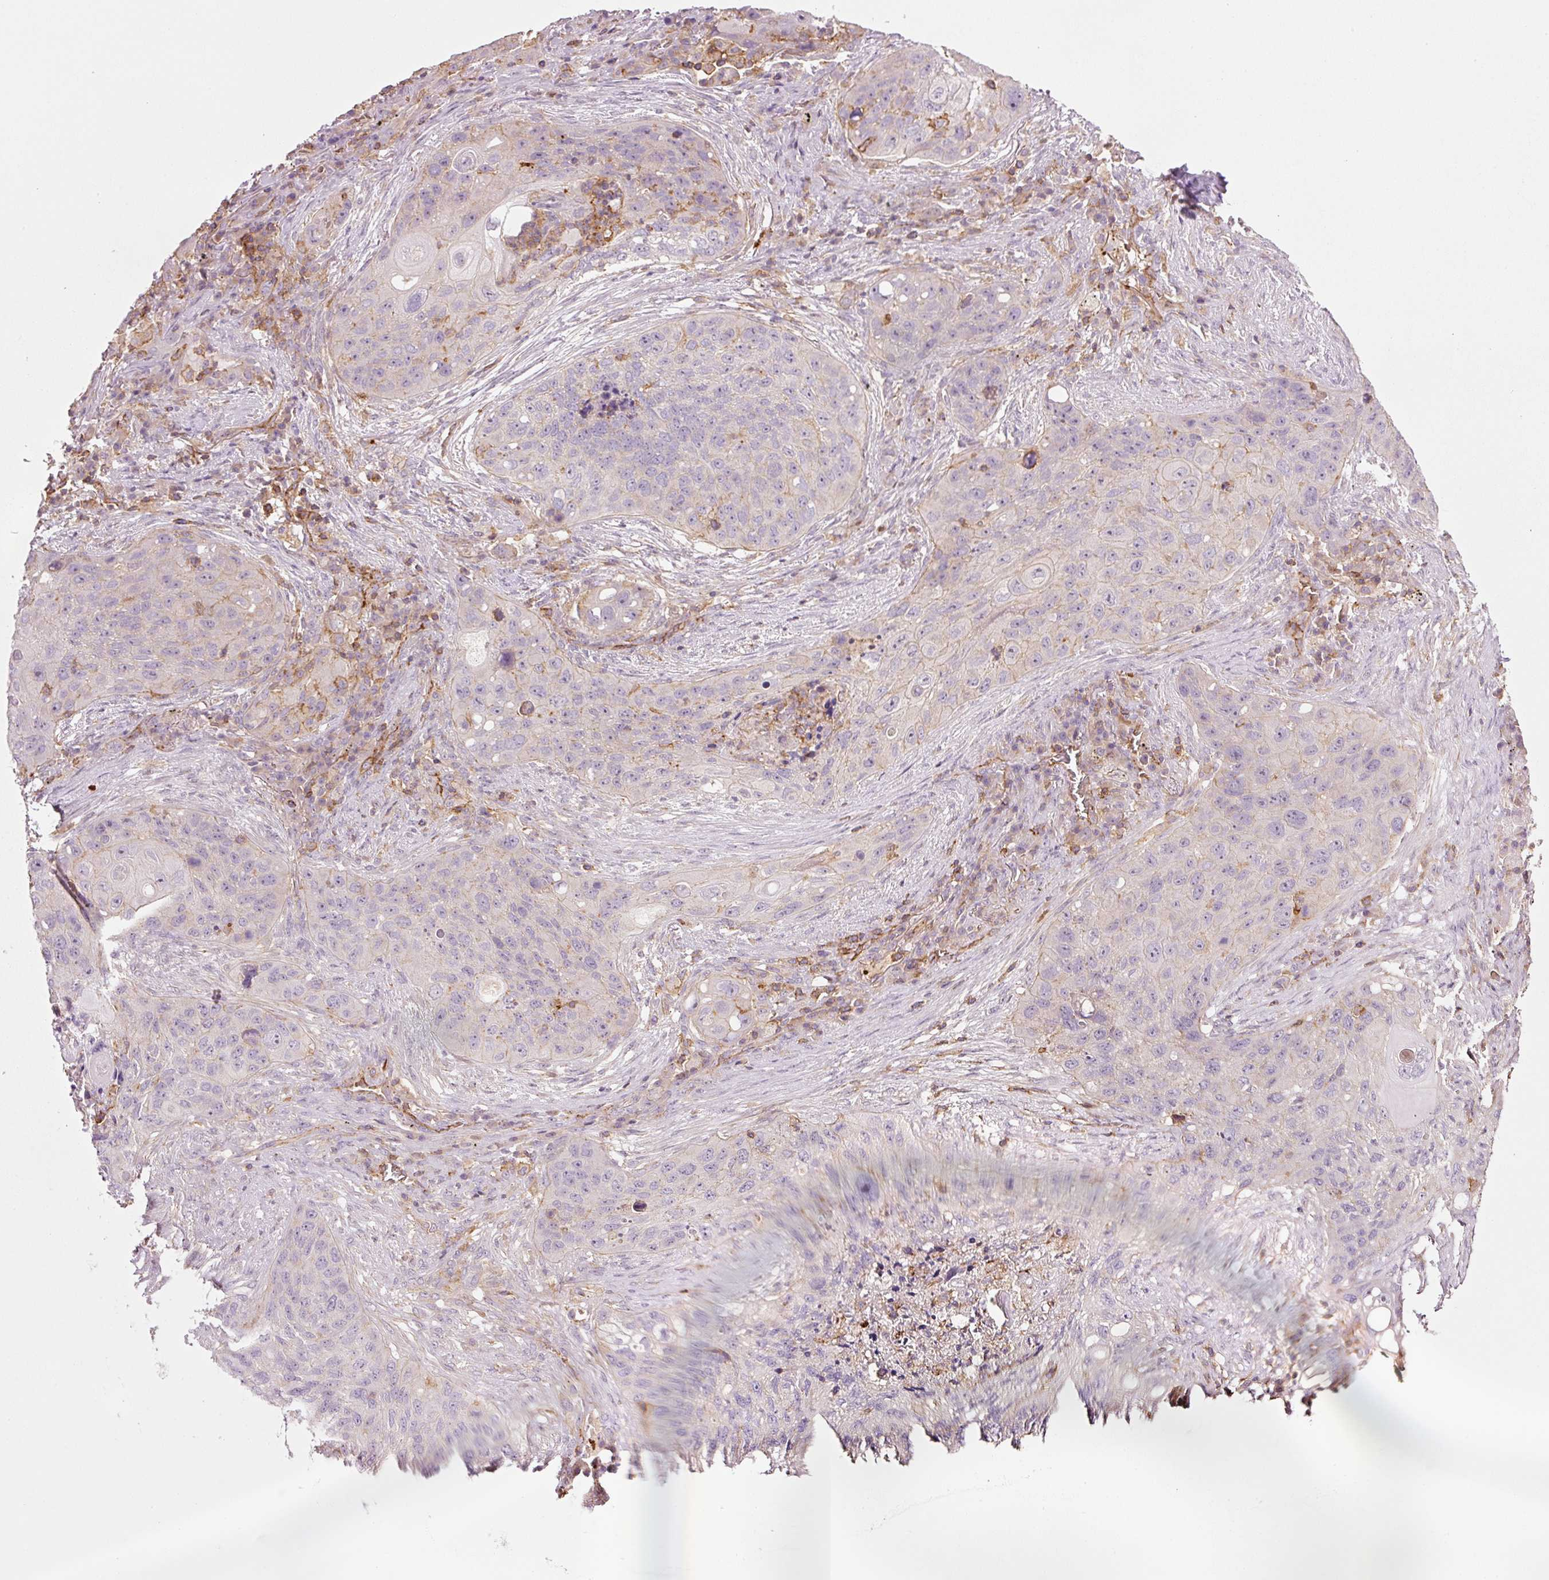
{"staining": {"intensity": "negative", "quantity": "none", "location": "none"}, "tissue": "lung cancer", "cell_type": "Tumor cells", "image_type": "cancer", "snomed": [{"axis": "morphology", "description": "Squamous cell carcinoma, NOS"}, {"axis": "topography", "description": "Lung"}], "caption": "DAB immunohistochemical staining of lung cancer (squamous cell carcinoma) demonstrates no significant positivity in tumor cells. (Stains: DAB immunohistochemistry with hematoxylin counter stain, Microscopy: brightfield microscopy at high magnification).", "gene": "SIPA1", "patient": {"sex": "female", "age": 63}}